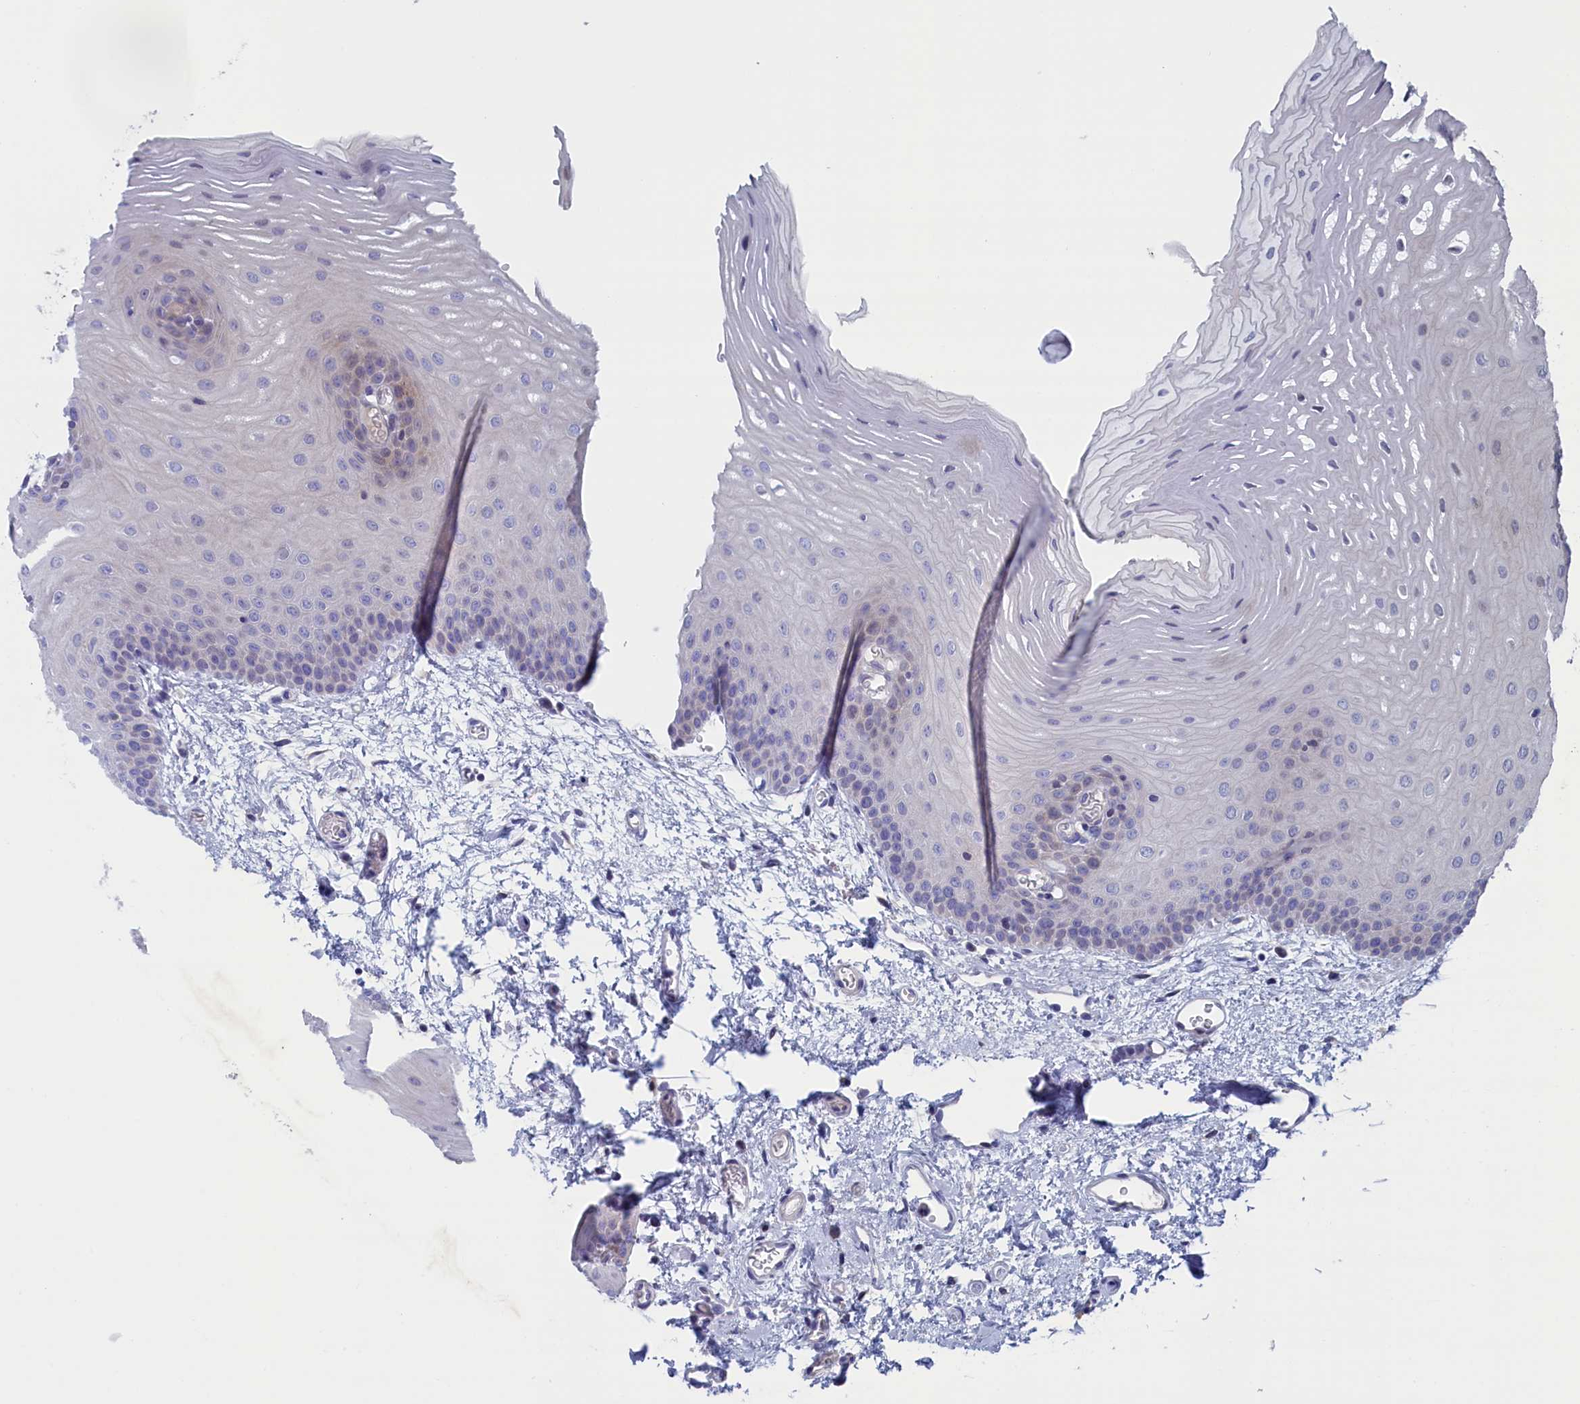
{"staining": {"intensity": "negative", "quantity": "none", "location": "none"}, "tissue": "oral mucosa", "cell_type": "Squamous epithelial cells", "image_type": "normal", "snomed": [{"axis": "morphology", "description": "Normal tissue, NOS"}, {"axis": "topography", "description": "Oral tissue"}], "caption": "This is an immunohistochemistry (IHC) photomicrograph of normal oral mucosa. There is no positivity in squamous epithelial cells.", "gene": "NIBAN3", "patient": {"sex": "female", "age": 70}}